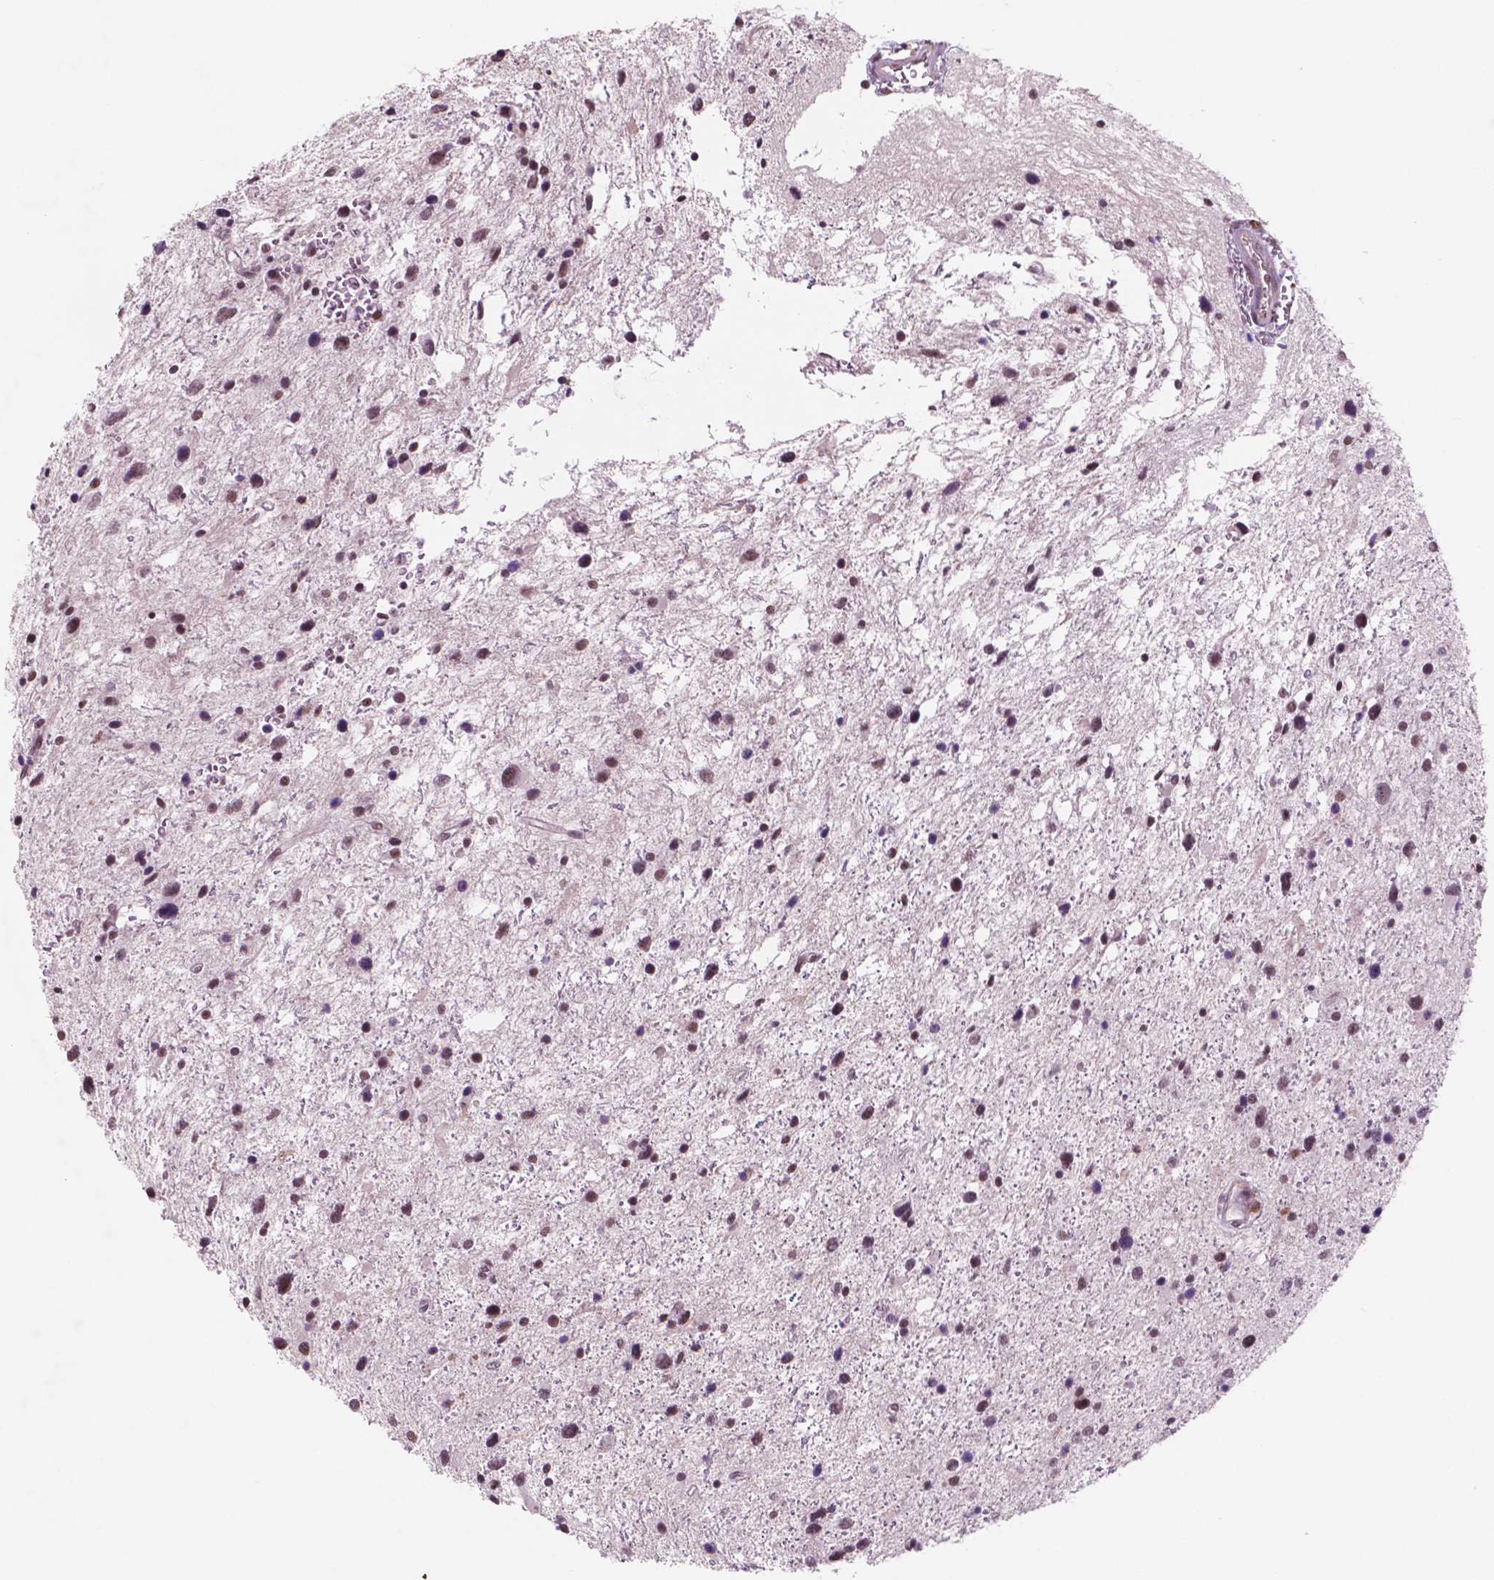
{"staining": {"intensity": "moderate", "quantity": ">75%", "location": "nuclear"}, "tissue": "glioma", "cell_type": "Tumor cells", "image_type": "cancer", "snomed": [{"axis": "morphology", "description": "Glioma, malignant, Low grade"}, {"axis": "topography", "description": "Brain"}], "caption": "Human glioma stained for a protein (brown) demonstrates moderate nuclear positive expression in approximately >75% of tumor cells.", "gene": "CTR9", "patient": {"sex": "female", "age": 32}}